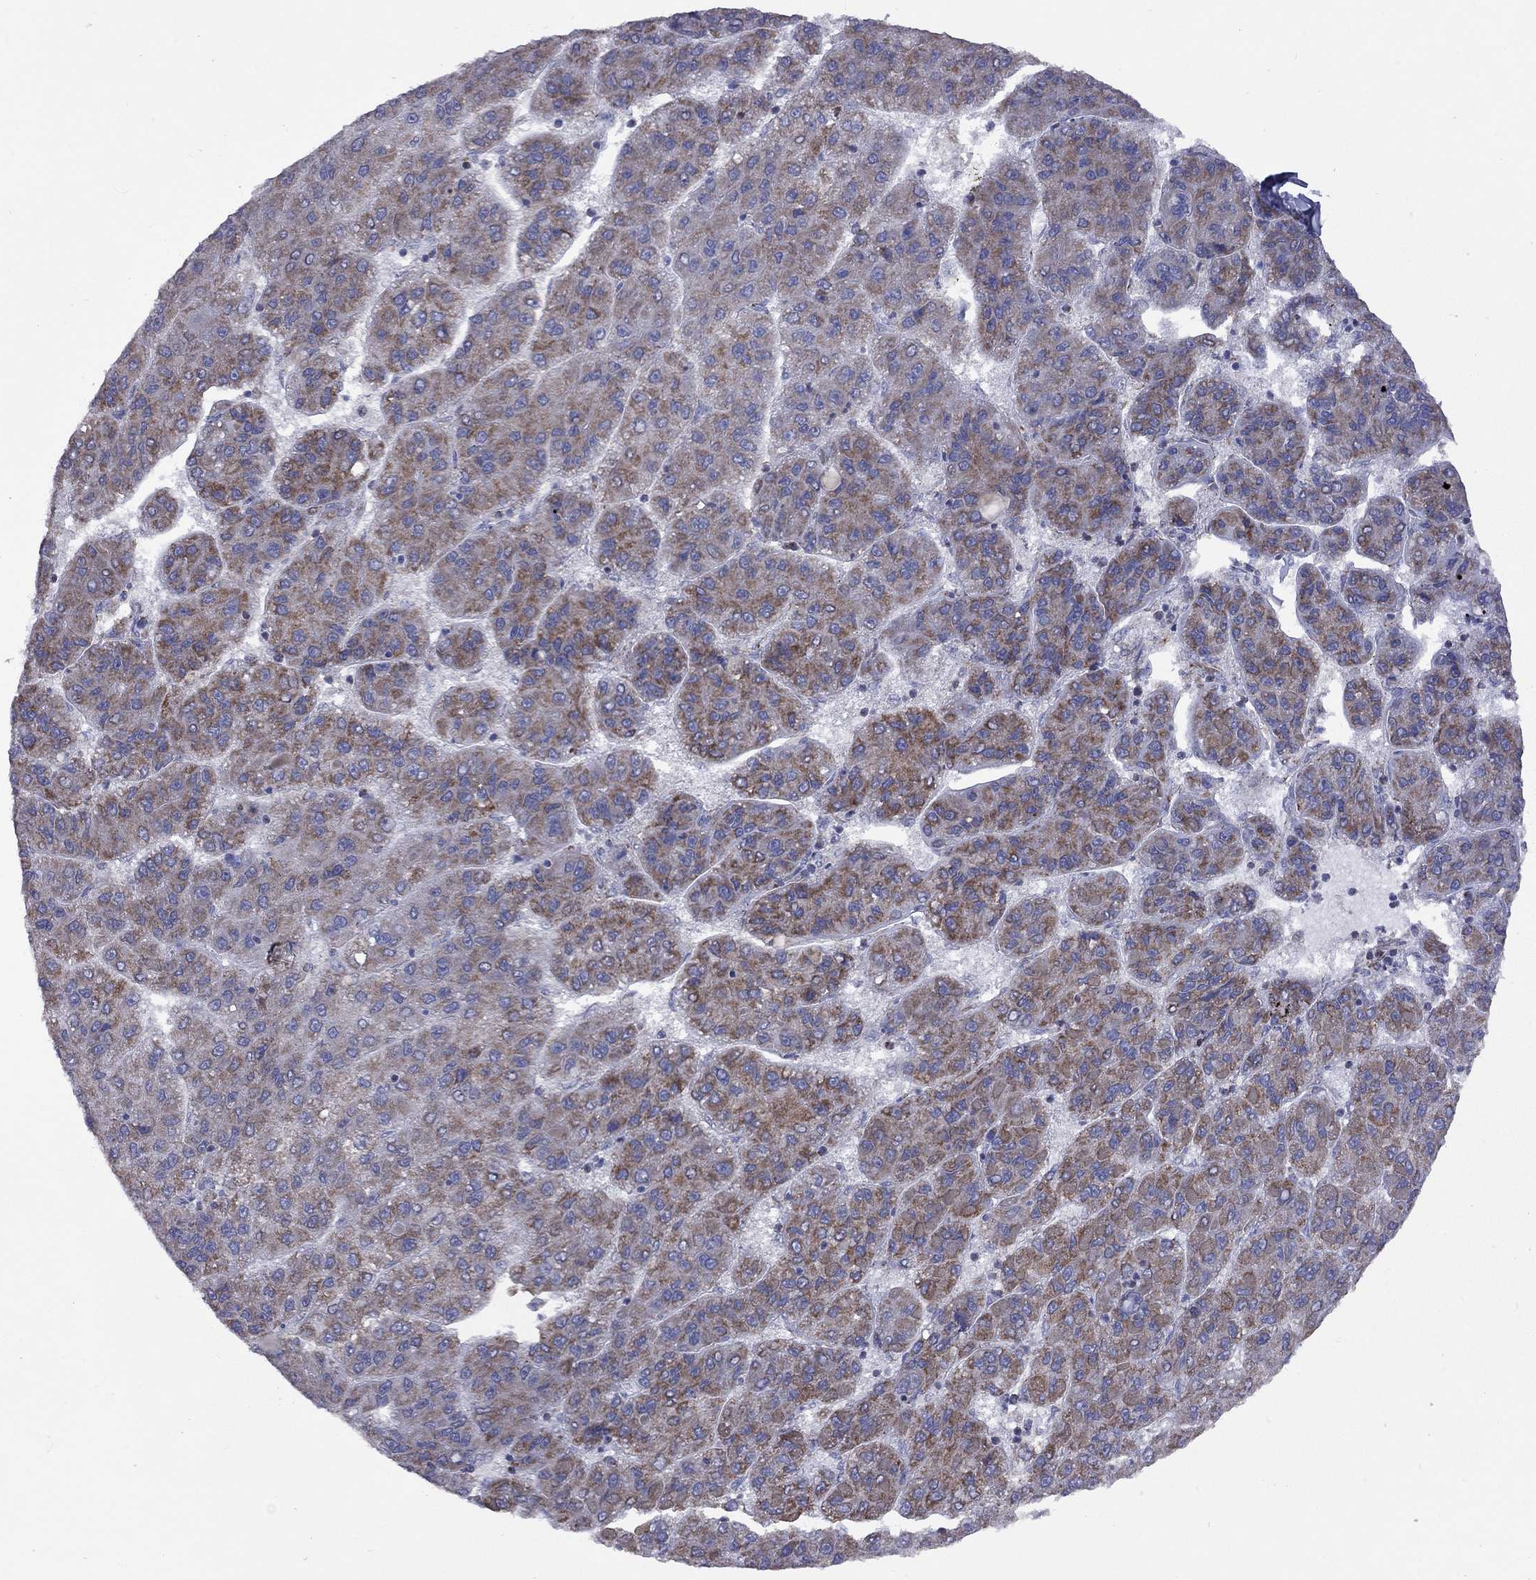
{"staining": {"intensity": "strong", "quantity": "25%-75%", "location": "cytoplasmic/membranous"}, "tissue": "liver cancer", "cell_type": "Tumor cells", "image_type": "cancer", "snomed": [{"axis": "morphology", "description": "Carcinoma, Hepatocellular, NOS"}, {"axis": "topography", "description": "Liver"}], "caption": "Liver hepatocellular carcinoma stained with DAB (3,3'-diaminobenzidine) immunohistochemistry displays high levels of strong cytoplasmic/membranous staining in about 25%-75% of tumor cells.", "gene": "NDUFB1", "patient": {"sex": "female", "age": 82}}